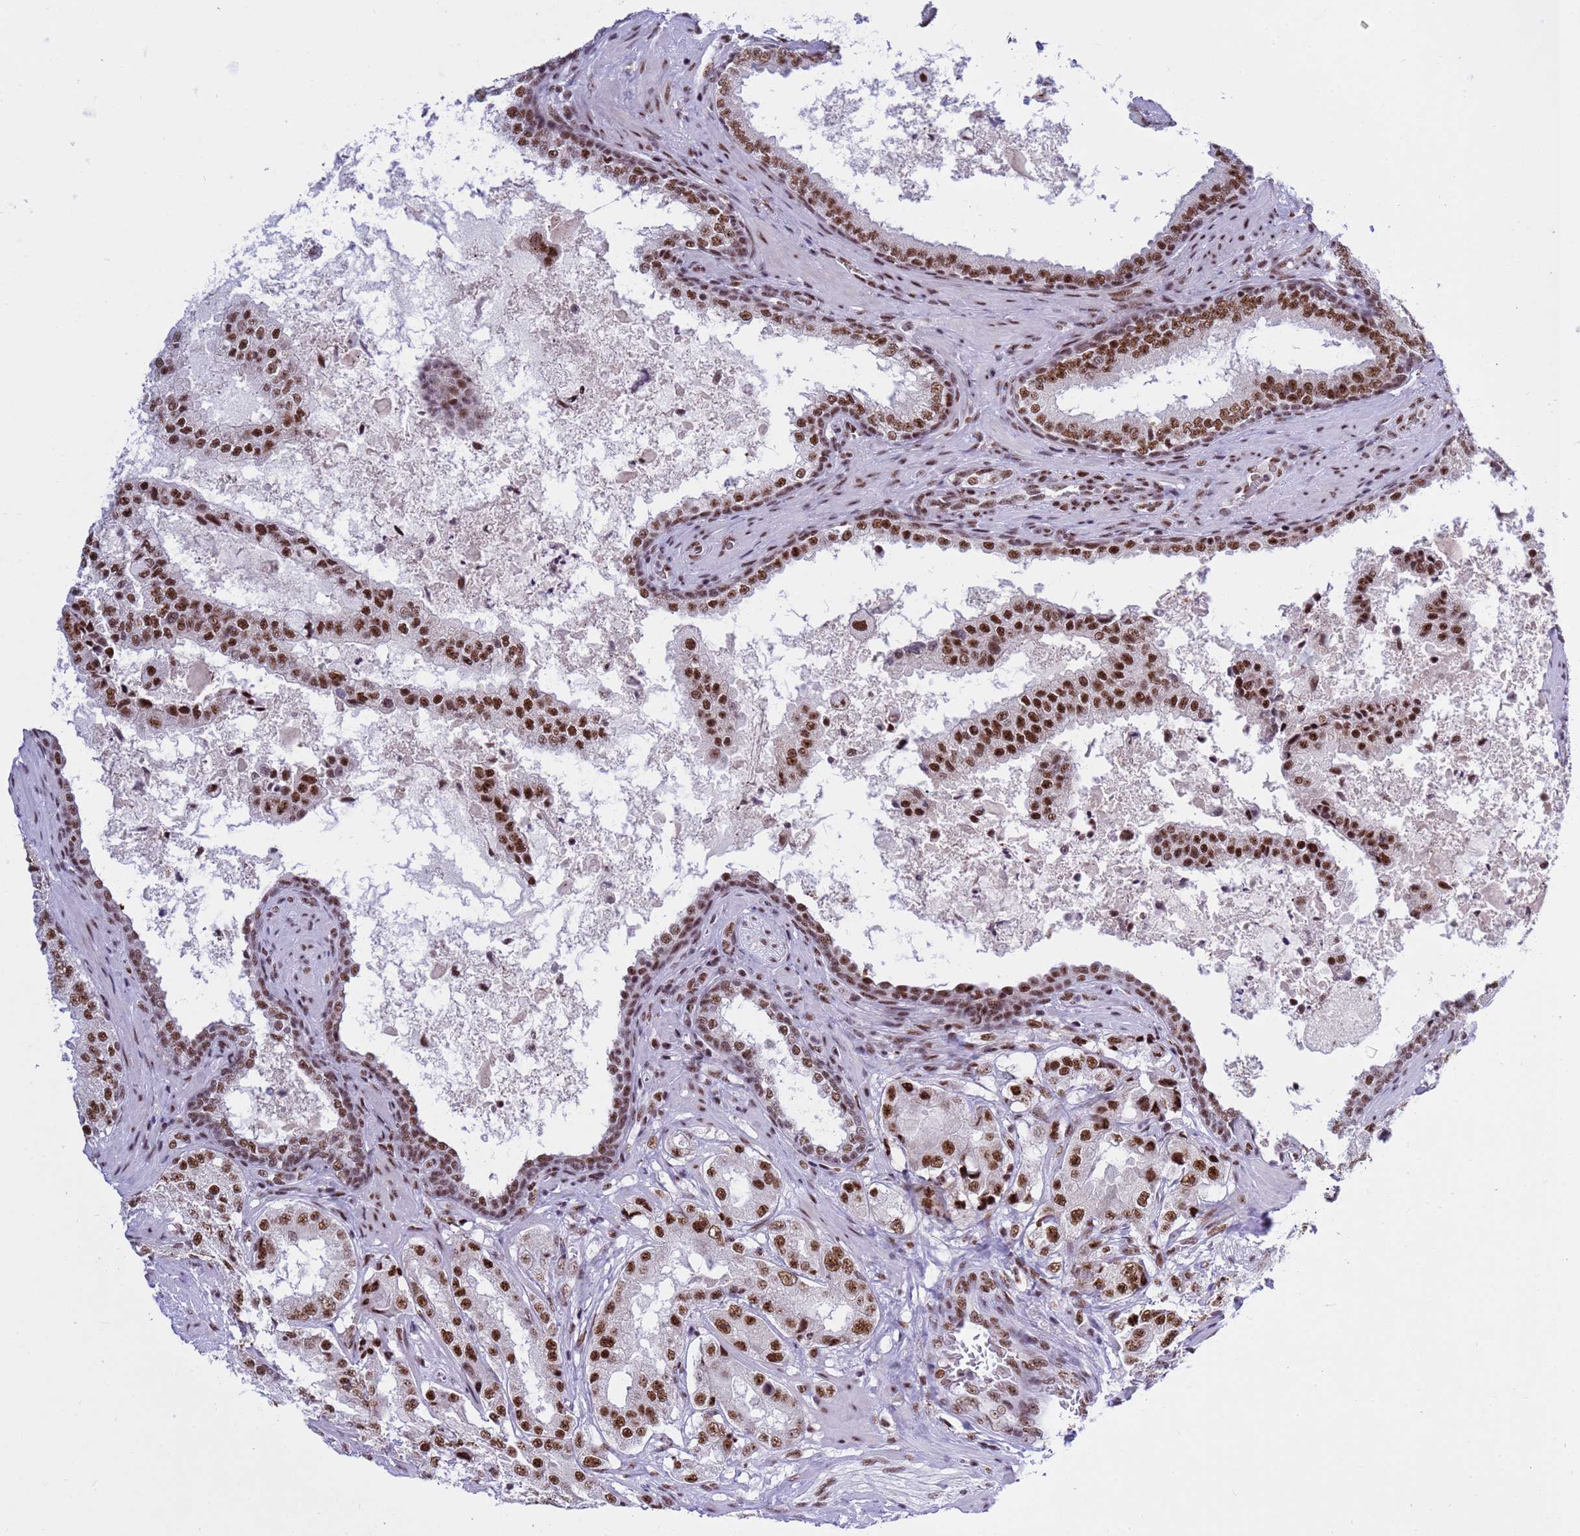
{"staining": {"intensity": "strong", "quantity": ">75%", "location": "nuclear"}, "tissue": "prostate cancer", "cell_type": "Tumor cells", "image_type": "cancer", "snomed": [{"axis": "morphology", "description": "Adenocarcinoma, High grade"}, {"axis": "topography", "description": "Prostate"}], "caption": "Approximately >75% of tumor cells in human high-grade adenocarcinoma (prostate) display strong nuclear protein staining as visualized by brown immunohistochemical staining.", "gene": "THOC2", "patient": {"sex": "male", "age": 73}}